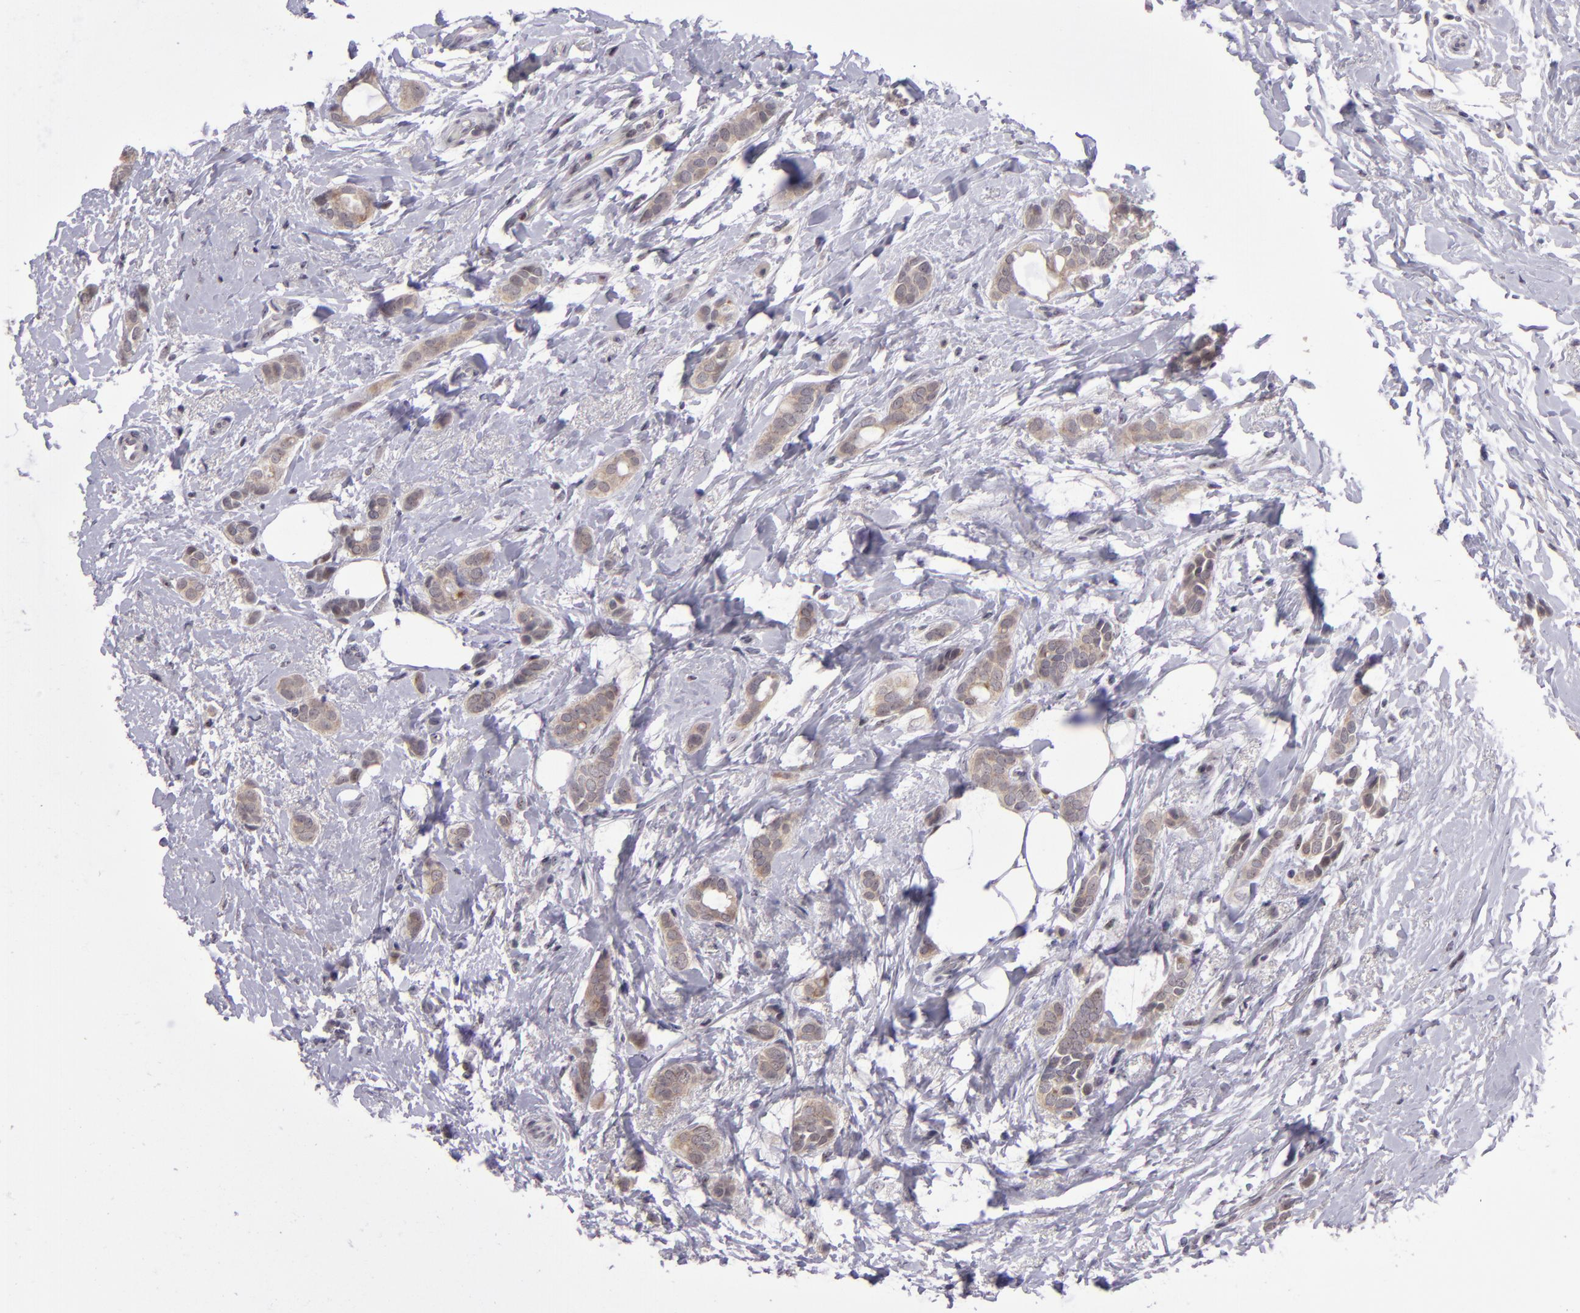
{"staining": {"intensity": "weak", "quantity": ">75%", "location": "cytoplasmic/membranous"}, "tissue": "breast cancer", "cell_type": "Tumor cells", "image_type": "cancer", "snomed": [{"axis": "morphology", "description": "Duct carcinoma"}, {"axis": "topography", "description": "Breast"}], "caption": "Weak cytoplasmic/membranous expression is appreciated in approximately >75% of tumor cells in breast intraductal carcinoma.", "gene": "PCNX4", "patient": {"sex": "female", "age": 54}}